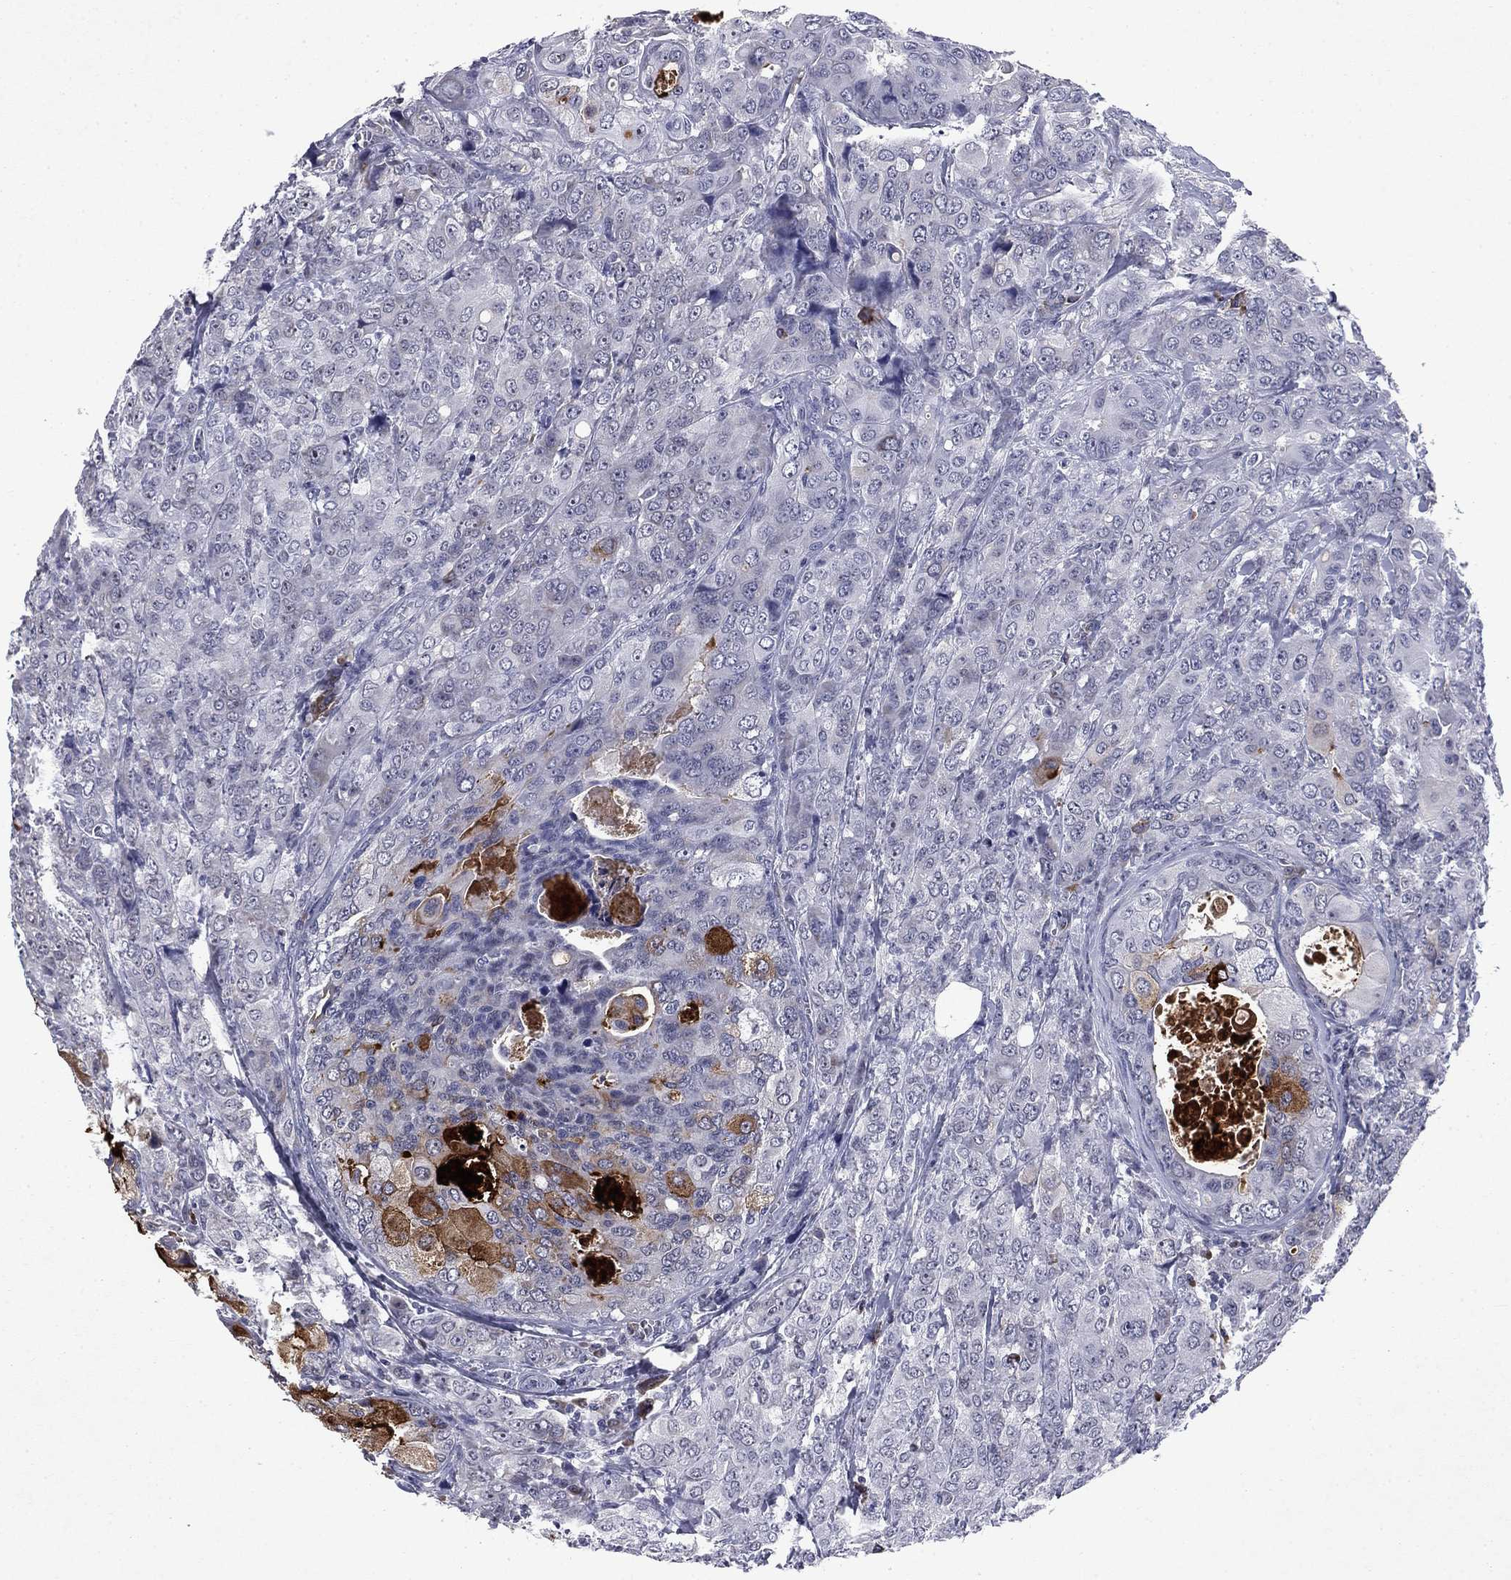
{"staining": {"intensity": "negative", "quantity": "none", "location": "none"}, "tissue": "breast cancer", "cell_type": "Tumor cells", "image_type": "cancer", "snomed": [{"axis": "morphology", "description": "Duct carcinoma"}, {"axis": "topography", "description": "Breast"}], "caption": "Tumor cells show no significant positivity in breast cancer (invasive ductal carcinoma).", "gene": "ECM1", "patient": {"sex": "female", "age": 43}}